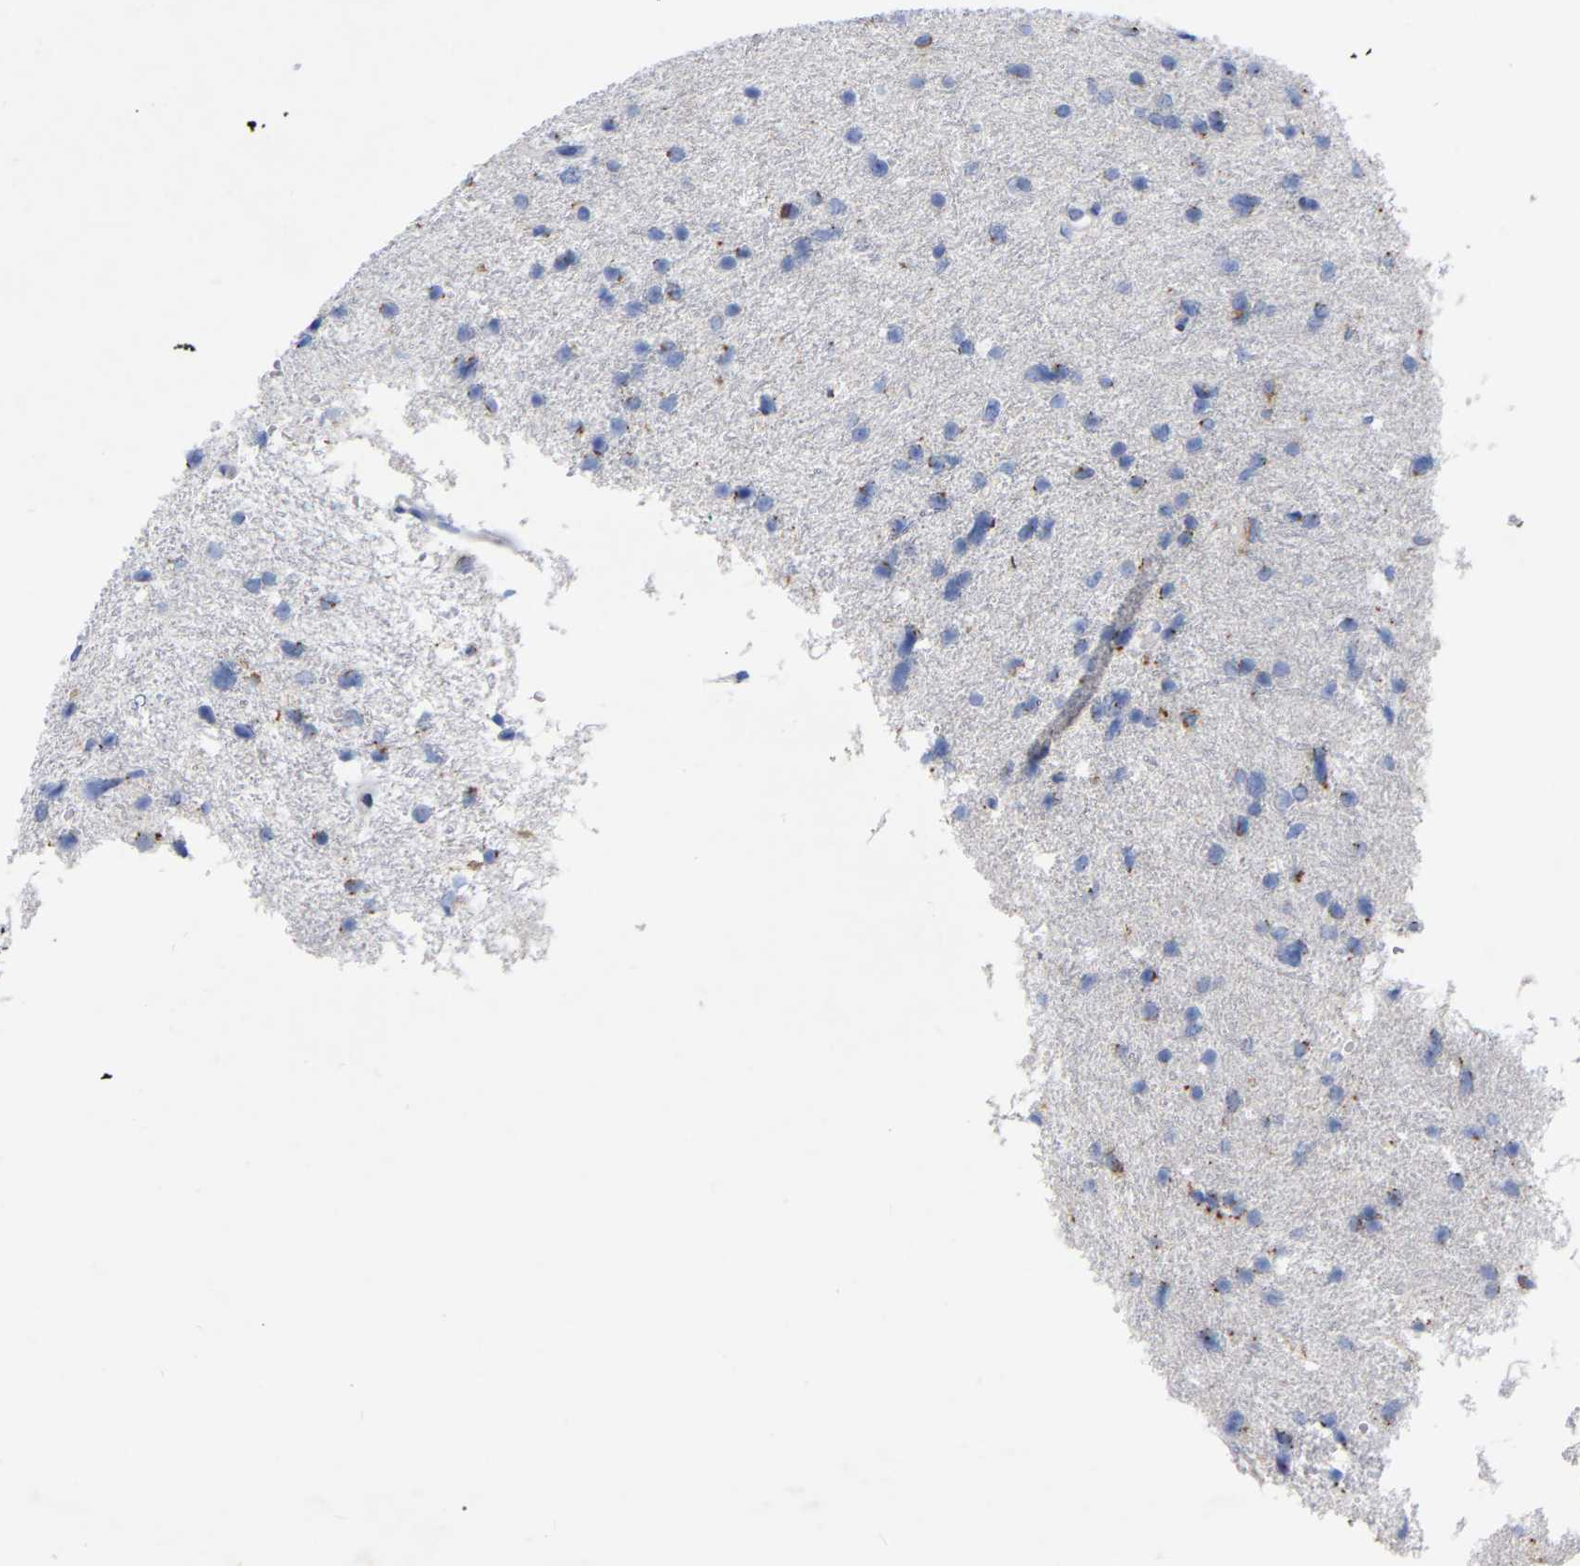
{"staining": {"intensity": "negative", "quantity": "none", "location": "none"}, "tissue": "glioma", "cell_type": "Tumor cells", "image_type": "cancer", "snomed": [{"axis": "morphology", "description": "Glioma, malignant, Low grade"}, {"axis": "topography", "description": "Brain"}], "caption": "An image of human malignant glioma (low-grade) is negative for staining in tumor cells.", "gene": "STRIP2", "patient": {"sex": "female", "age": 37}}